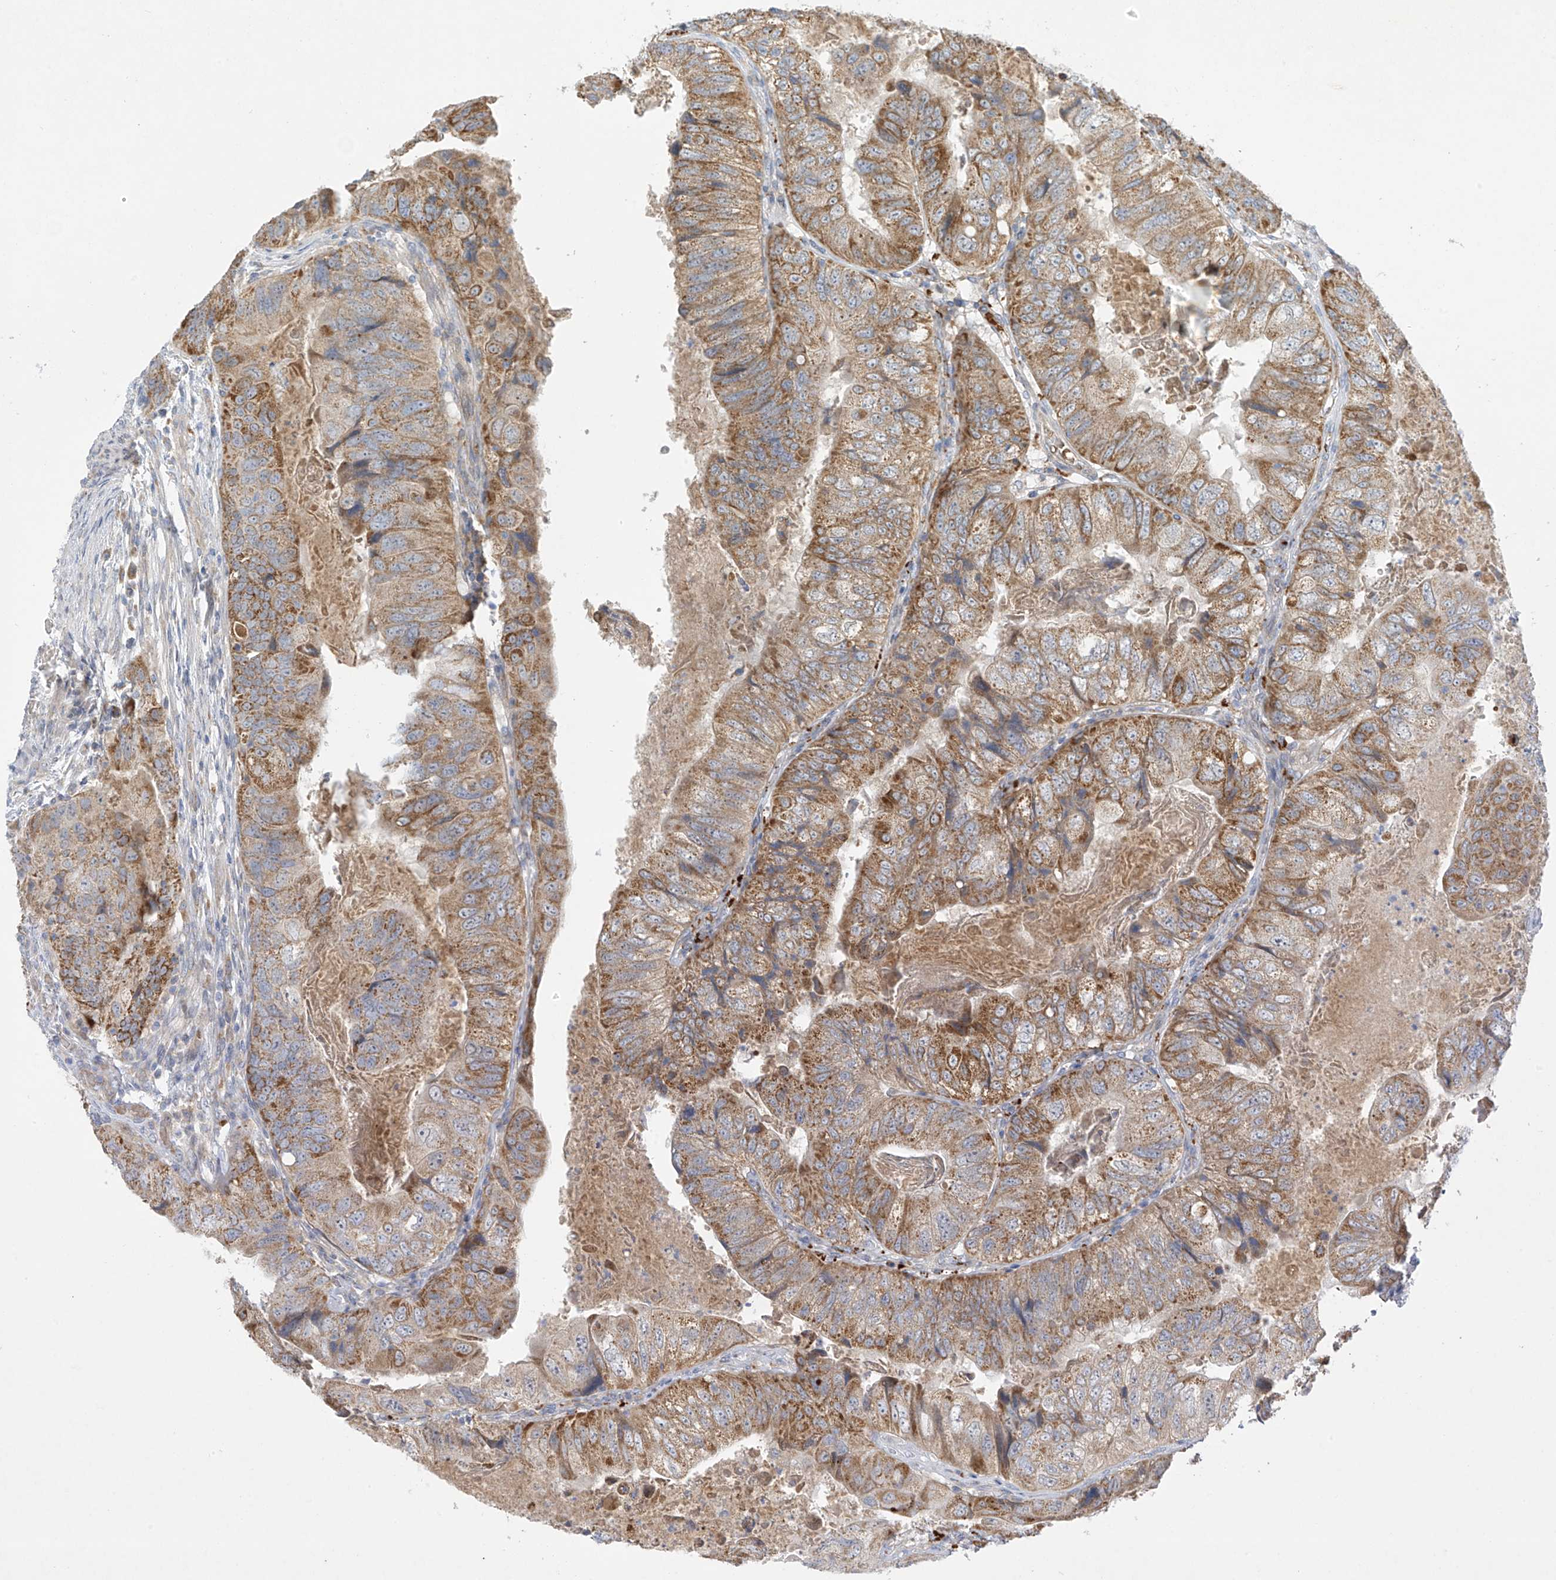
{"staining": {"intensity": "moderate", "quantity": ">75%", "location": "cytoplasmic/membranous"}, "tissue": "colorectal cancer", "cell_type": "Tumor cells", "image_type": "cancer", "snomed": [{"axis": "morphology", "description": "Adenocarcinoma, NOS"}, {"axis": "topography", "description": "Rectum"}], "caption": "High-magnification brightfield microscopy of colorectal cancer (adenocarcinoma) stained with DAB (brown) and counterstained with hematoxylin (blue). tumor cells exhibit moderate cytoplasmic/membranous staining is present in about>75% of cells. (DAB (3,3'-diaminobenzidine) = brown stain, brightfield microscopy at high magnification).", "gene": "METTL18", "patient": {"sex": "male", "age": 63}}